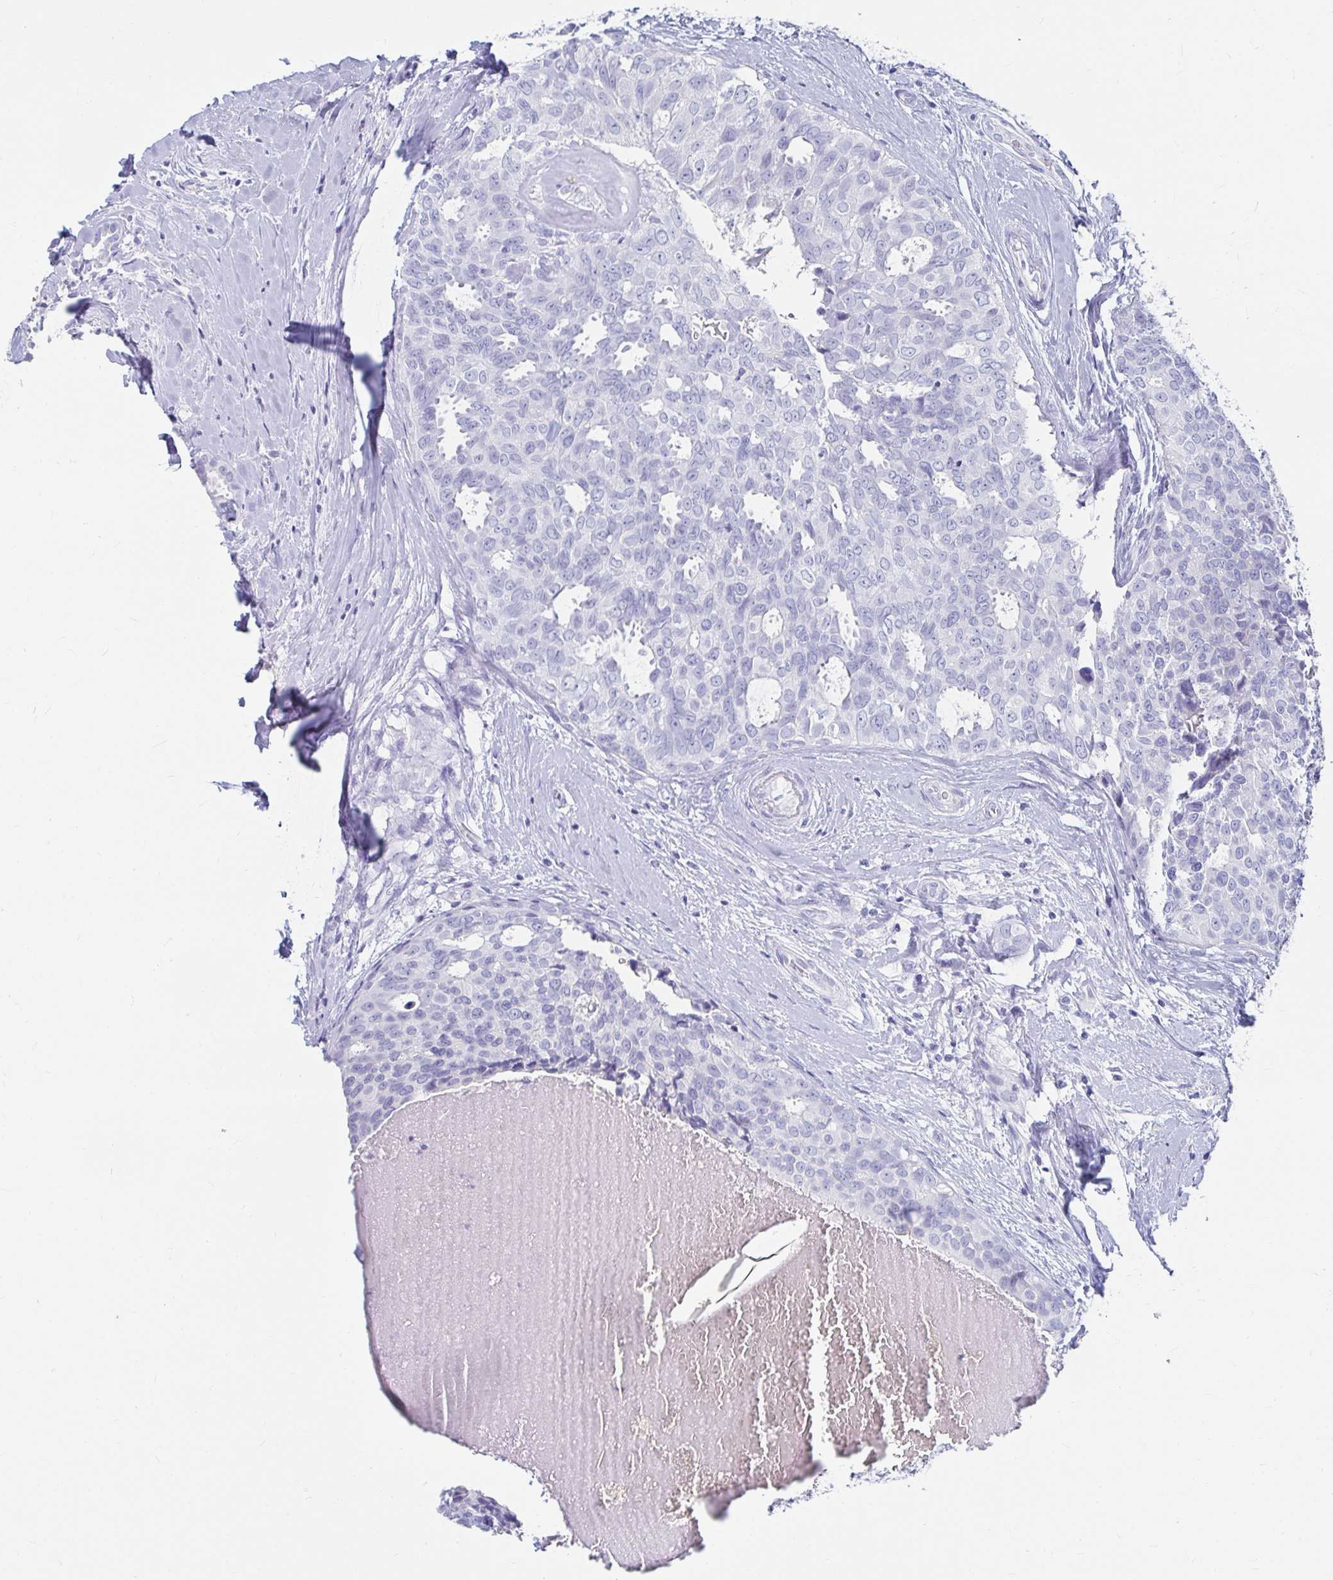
{"staining": {"intensity": "negative", "quantity": "none", "location": "none"}, "tissue": "breast cancer", "cell_type": "Tumor cells", "image_type": "cancer", "snomed": [{"axis": "morphology", "description": "Duct carcinoma"}, {"axis": "topography", "description": "Breast"}], "caption": "High power microscopy photomicrograph of an IHC micrograph of breast cancer (invasive ductal carcinoma), revealing no significant positivity in tumor cells.", "gene": "CA9", "patient": {"sex": "female", "age": 45}}